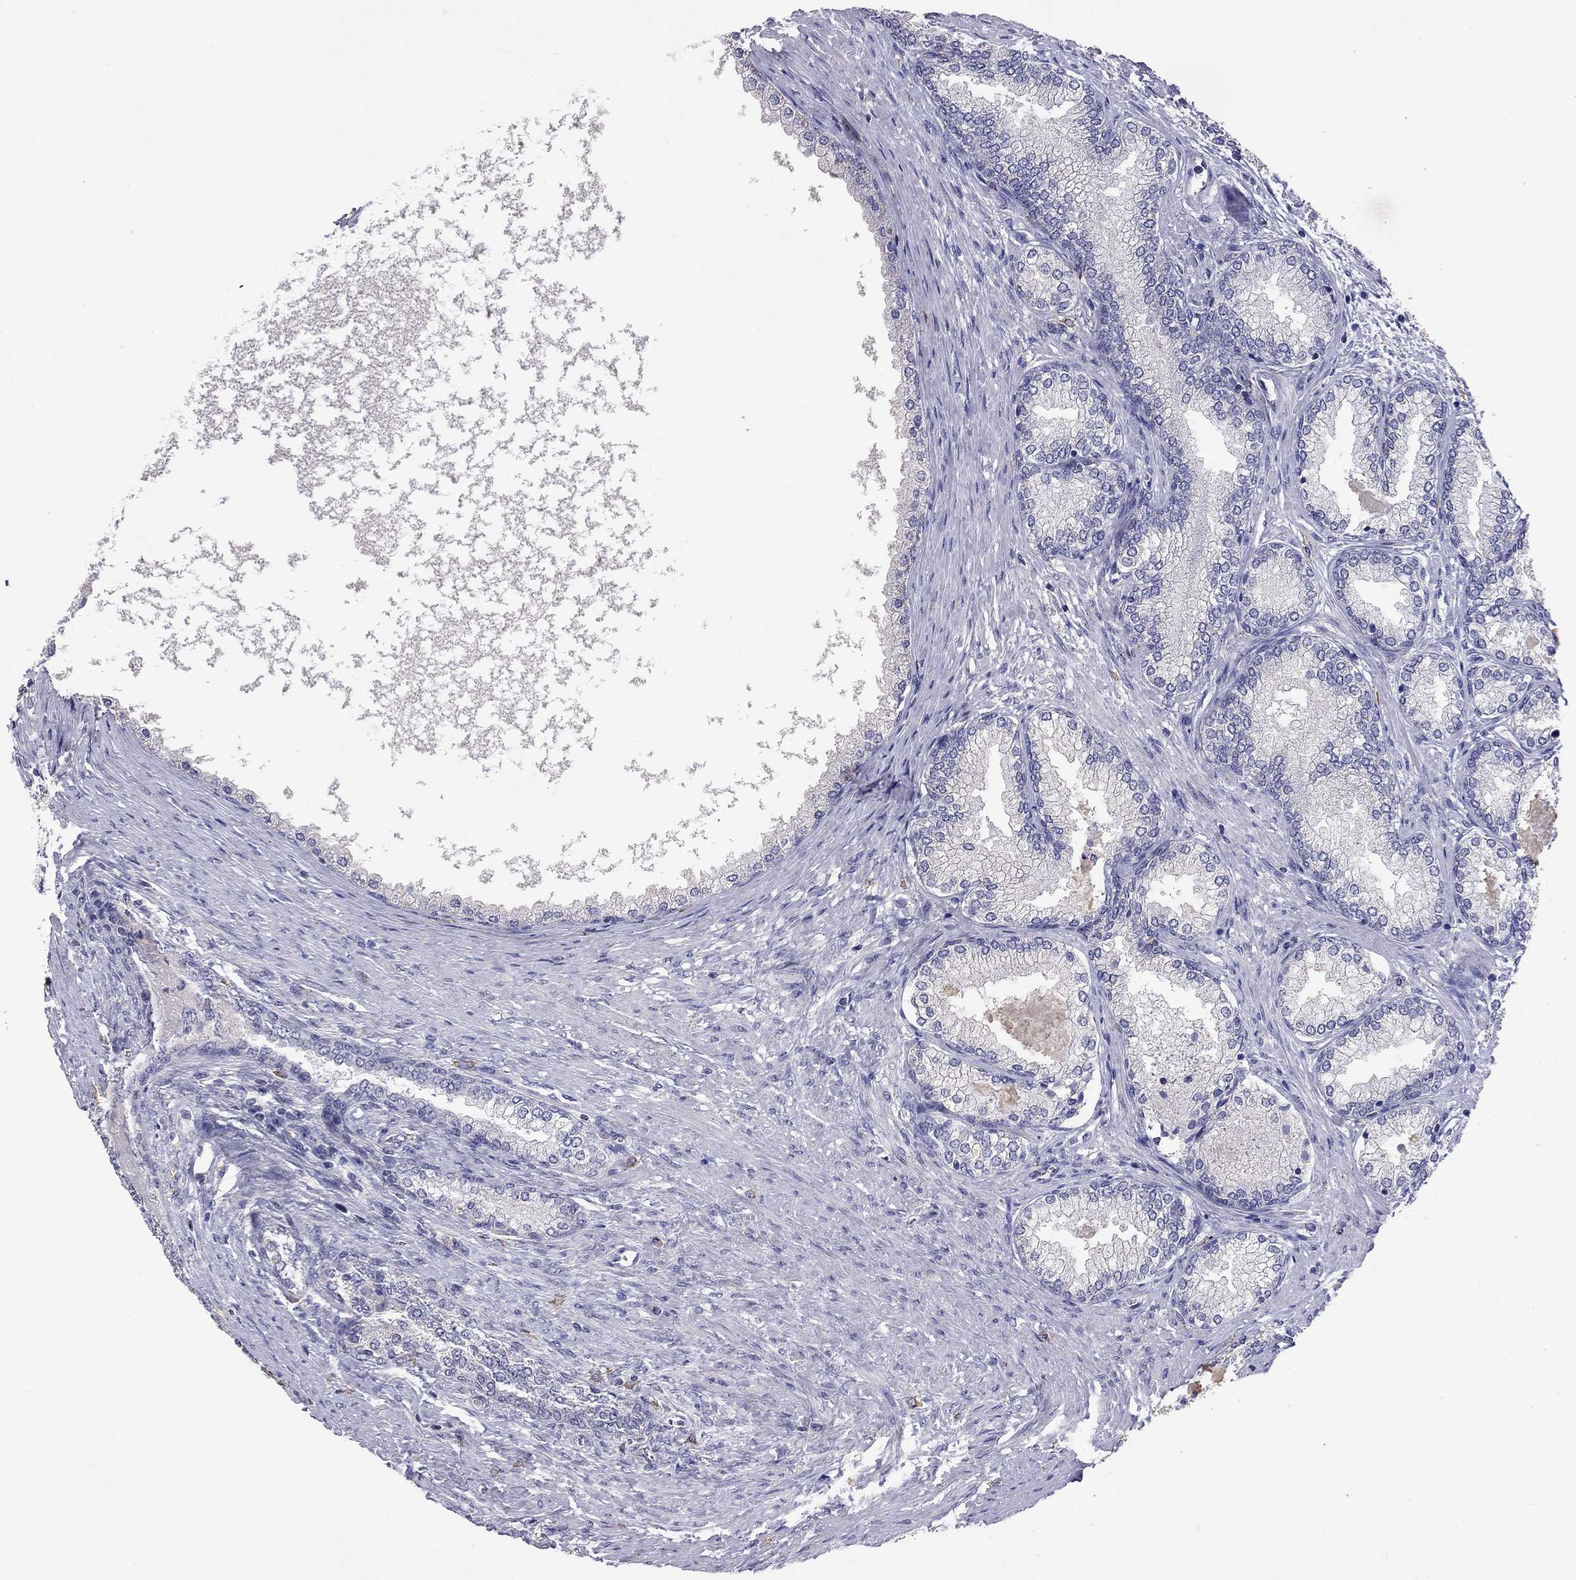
{"staining": {"intensity": "negative", "quantity": "none", "location": "none"}, "tissue": "prostate", "cell_type": "Glandular cells", "image_type": "normal", "snomed": [{"axis": "morphology", "description": "Normal tissue, NOS"}, {"axis": "topography", "description": "Prostate"}], "caption": "DAB (3,3'-diaminobenzidine) immunohistochemical staining of normal prostate exhibits no significant staining in glandular cells. (Immunohistochemistry (ihc), brightfield microscopy, high magnification).", "gene": "WNK3", "patient": {"sex": "male", "age": 72}}